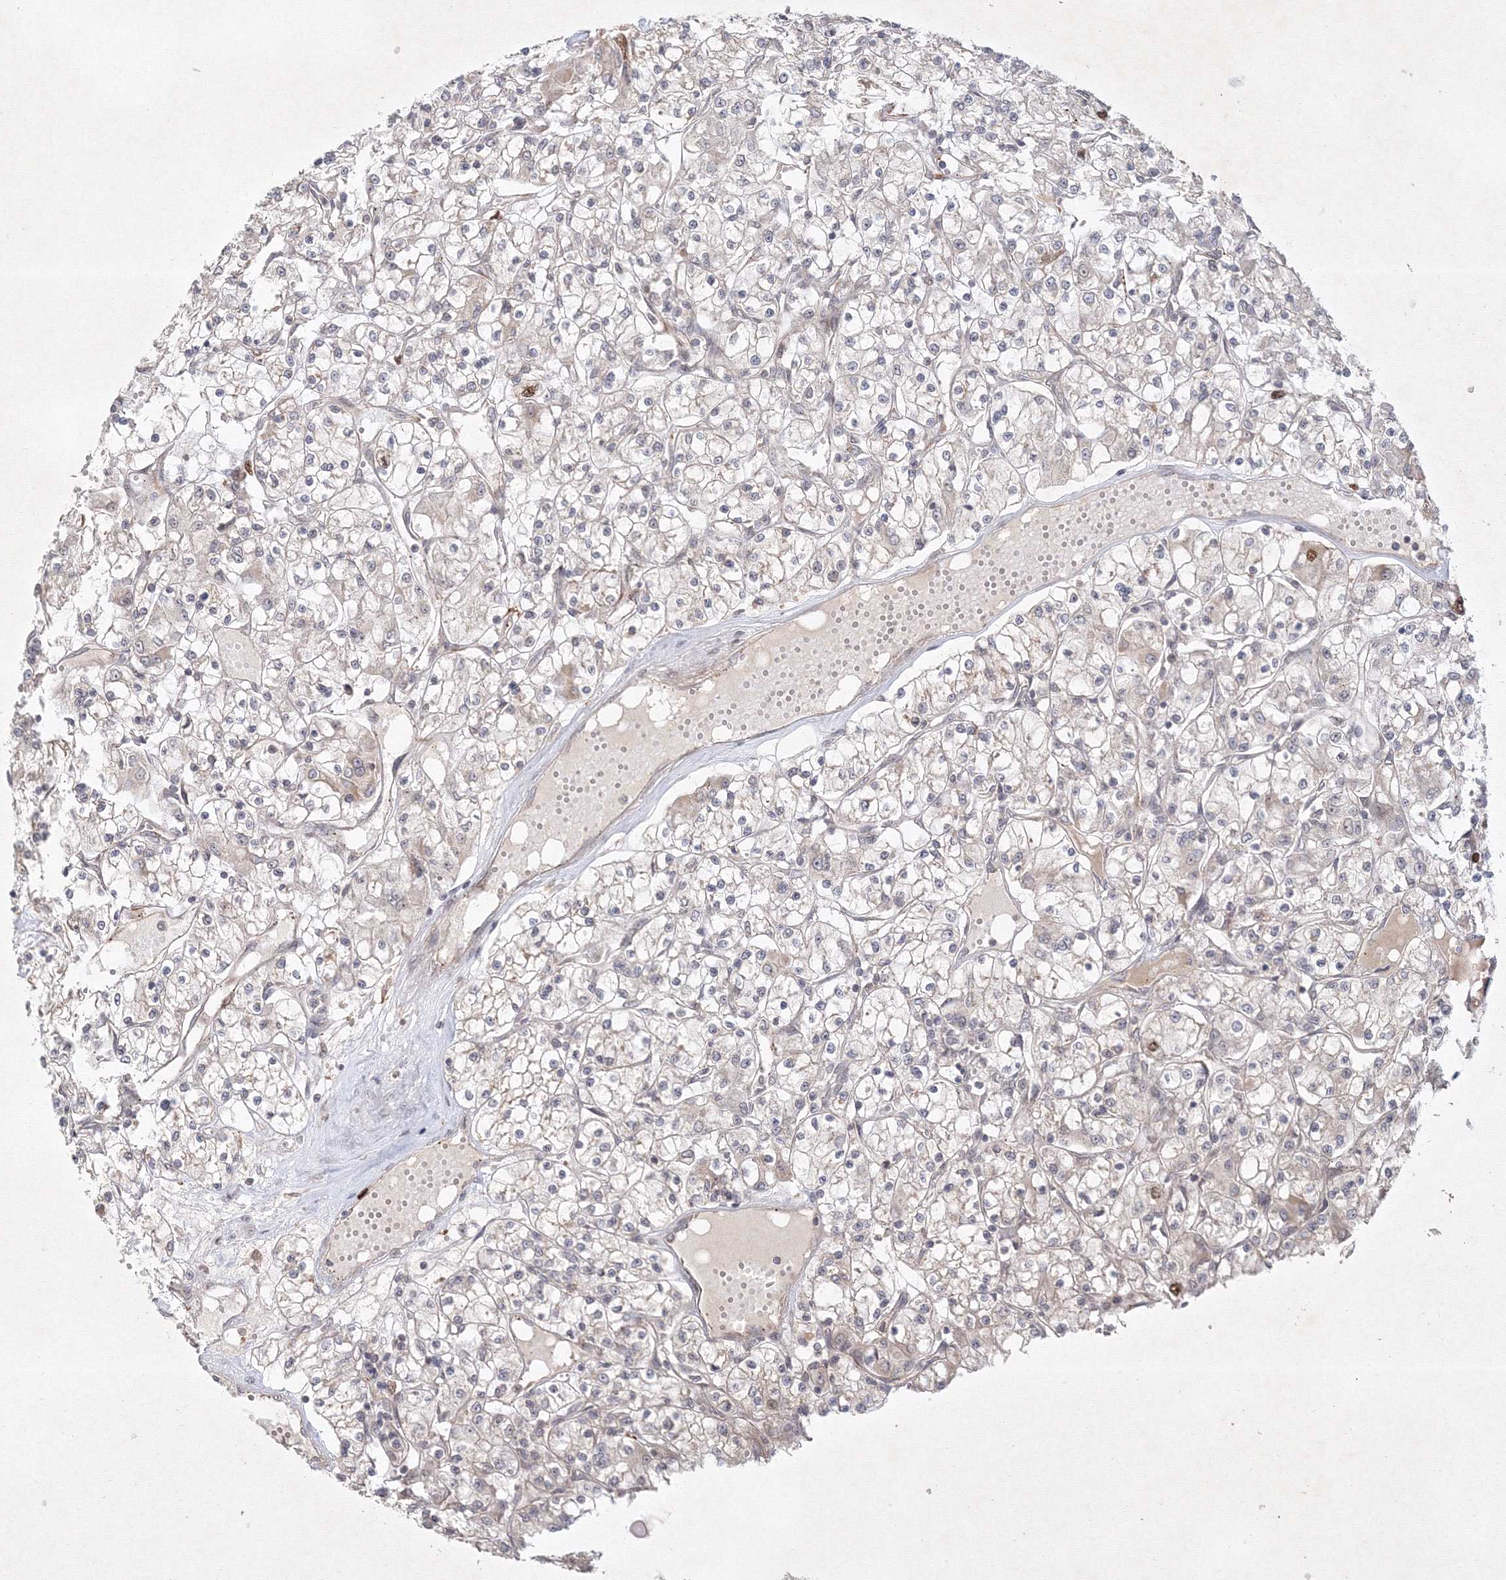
{"staining": {"intensity": "weak", "quantity": "<25%", "location": "cytoplasmic/membranous"}, "tissue": "renal cancer", "cell_type": "Tumor cells", "image_type": "cancer", "snomed": [{"axis": "morphology", "description": "Adenocarcinoma, NOS"}, {"axis": "topography", "description": "Kidney"}], "caption": "IHC of renal cancer (adenocarcinoma) reveals no staining in tumor cells.", "gene": "KIF20A", "patient": {"sex": "female", "age": 59}}